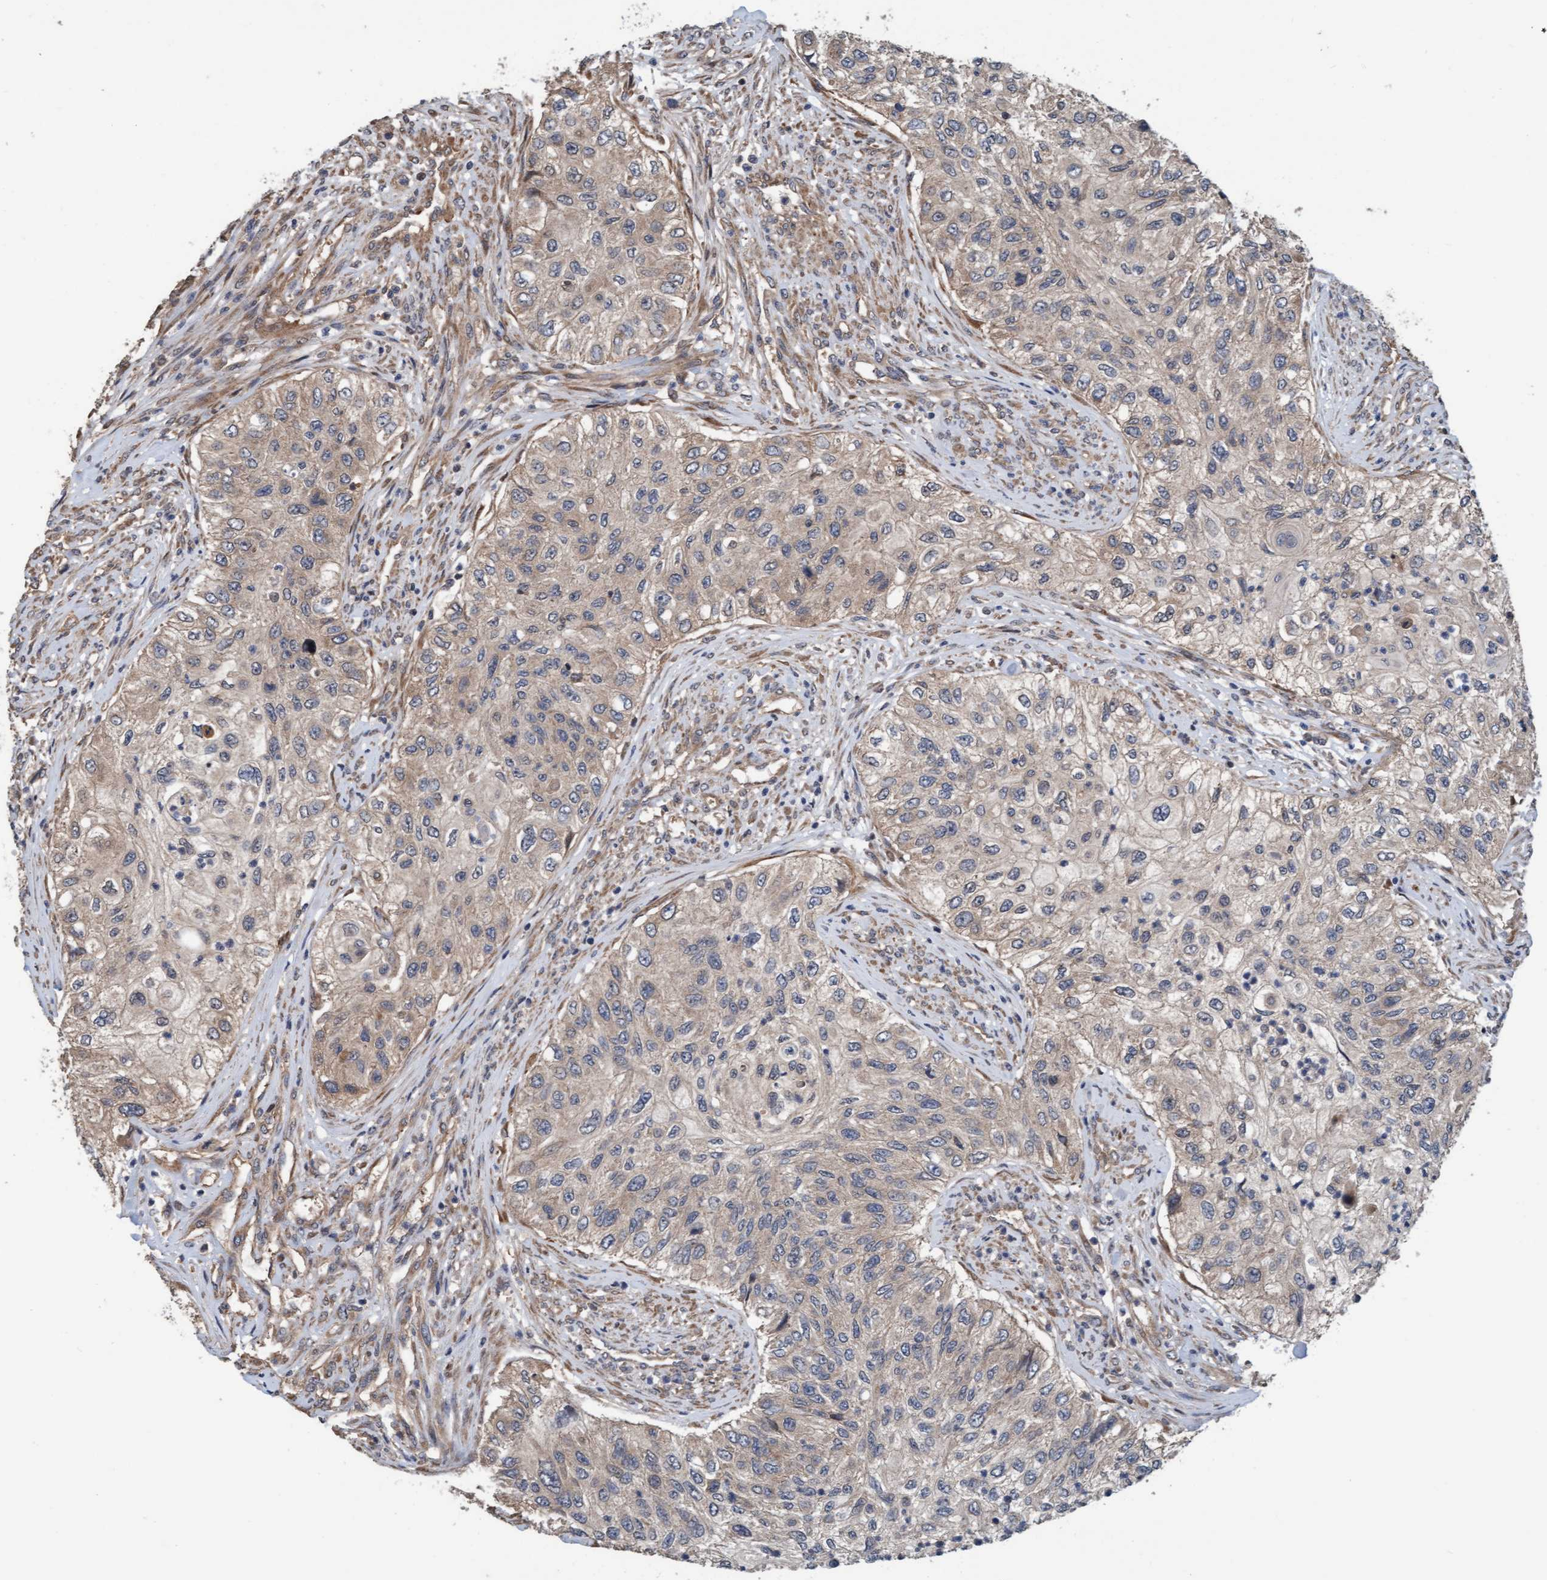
{"staining": {"intensity": "weak", "quantity": "25%-75%", "location": "cytoplasmic/membranous"}, "tissue": "urothelial cancer", "cell_type": "Tumor cells", "image_type": "cancer", "snomed": [{"axis": "morphology", "description": "Urothelial carcinoma, High grade"}, {"axis": "topography", "description": "Urinary bladder"}], "caption": "The photomicrograph demonstrates a brown stain indicating the presence of a protein in the cytoplasmic/membranous of tumor cells in urothelial cancer.", "gene": "MLXIP", "patient": {"sex": "female", "age": 60}}